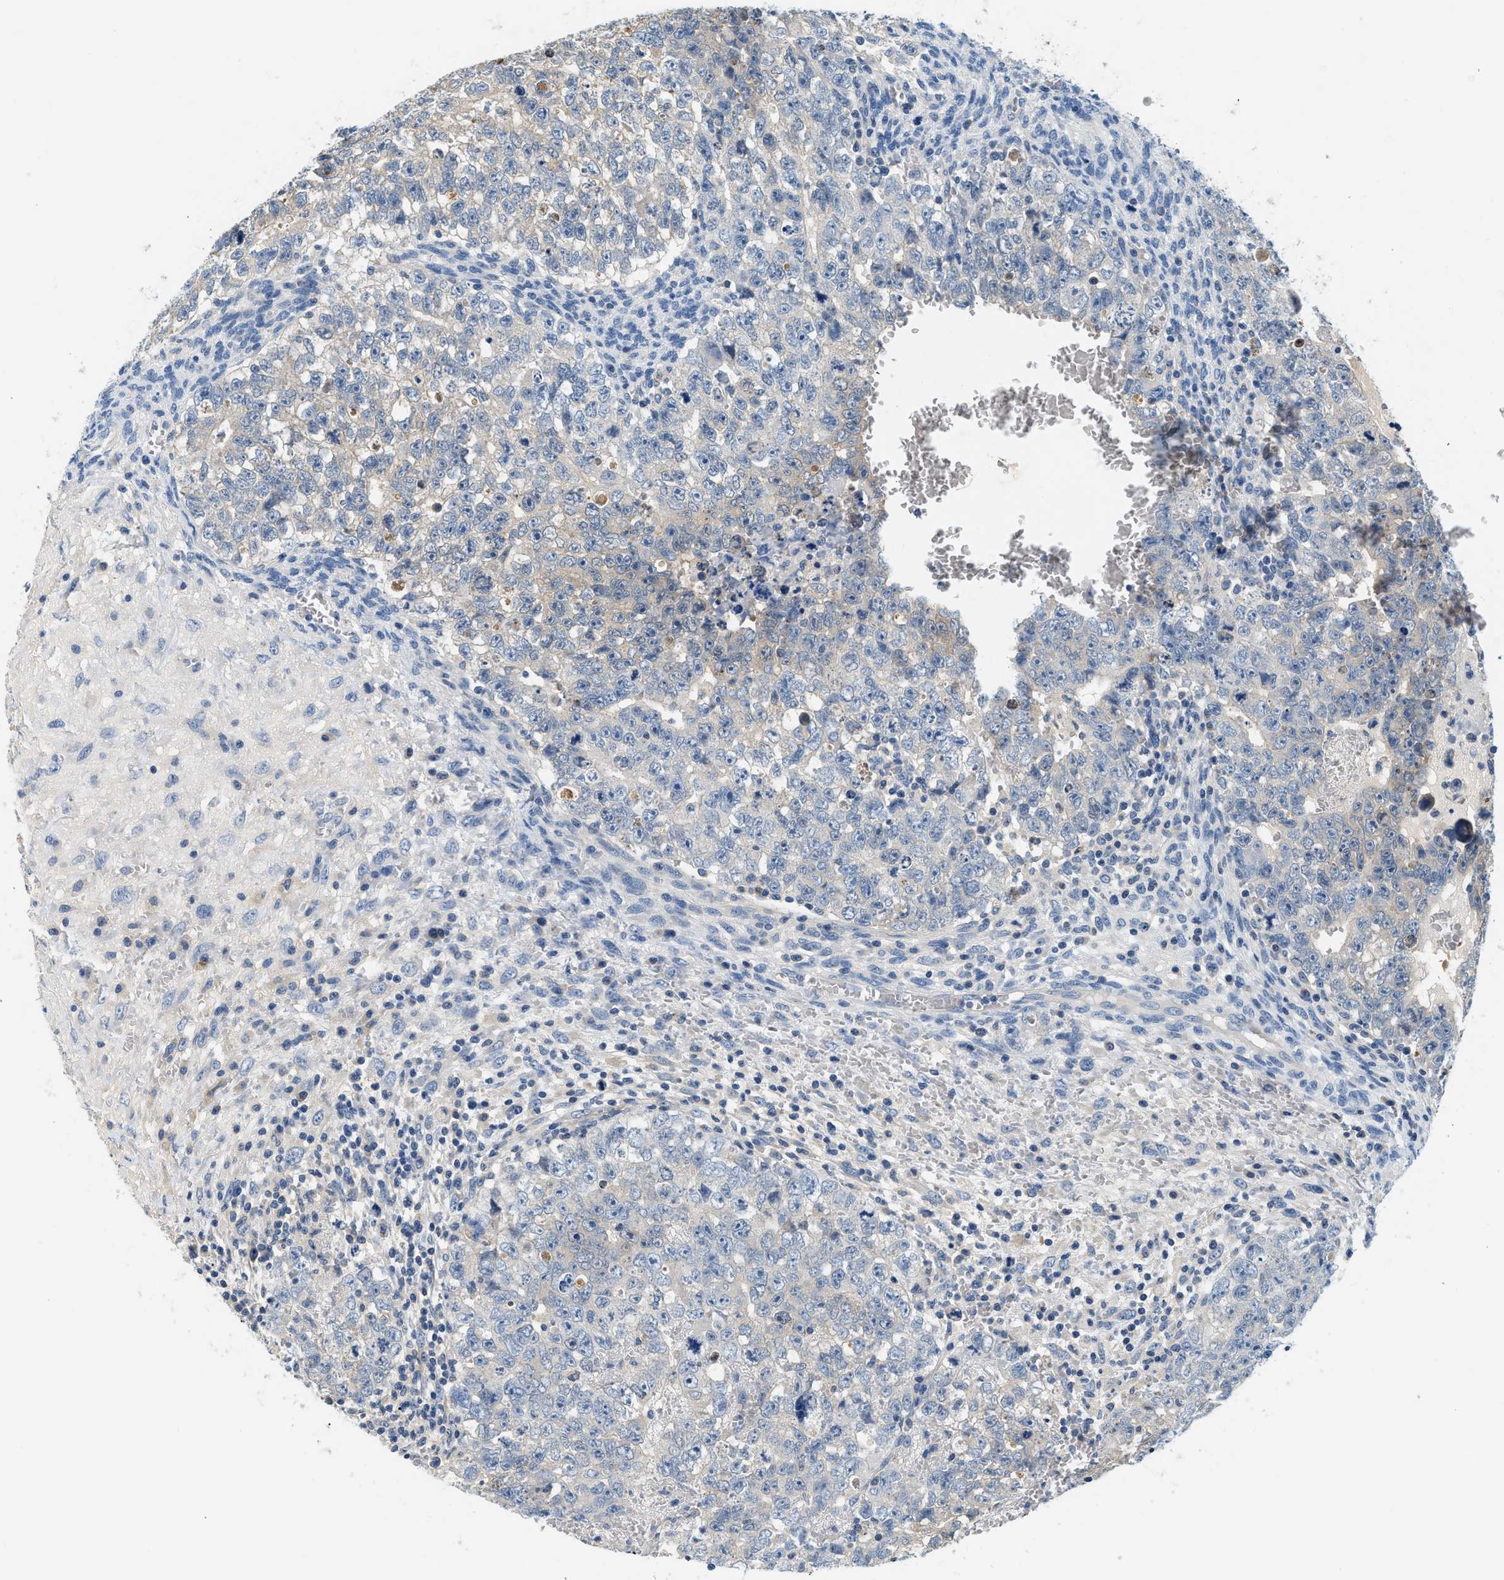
{"staining": {"intensity": "negative", "quantity": "none", "location": "none"}, "tissue": "testis cancer", "cell_type": "Tumor cells", "image_type": "cancer", "snomed": [{"axis": "morphology", "description": "Seminoma, NOS"}, {"axis": "morphology", "description": "Carcinoma, Embryonal, NOS"}, {"axis": "topography", "description": "Testis"}], "caption": "A micrograph of human seminoma (testis) is negative for staining in tumor cells.", "gene": "SLC35E1", "patient": {"sex": "male", "age": 38}}